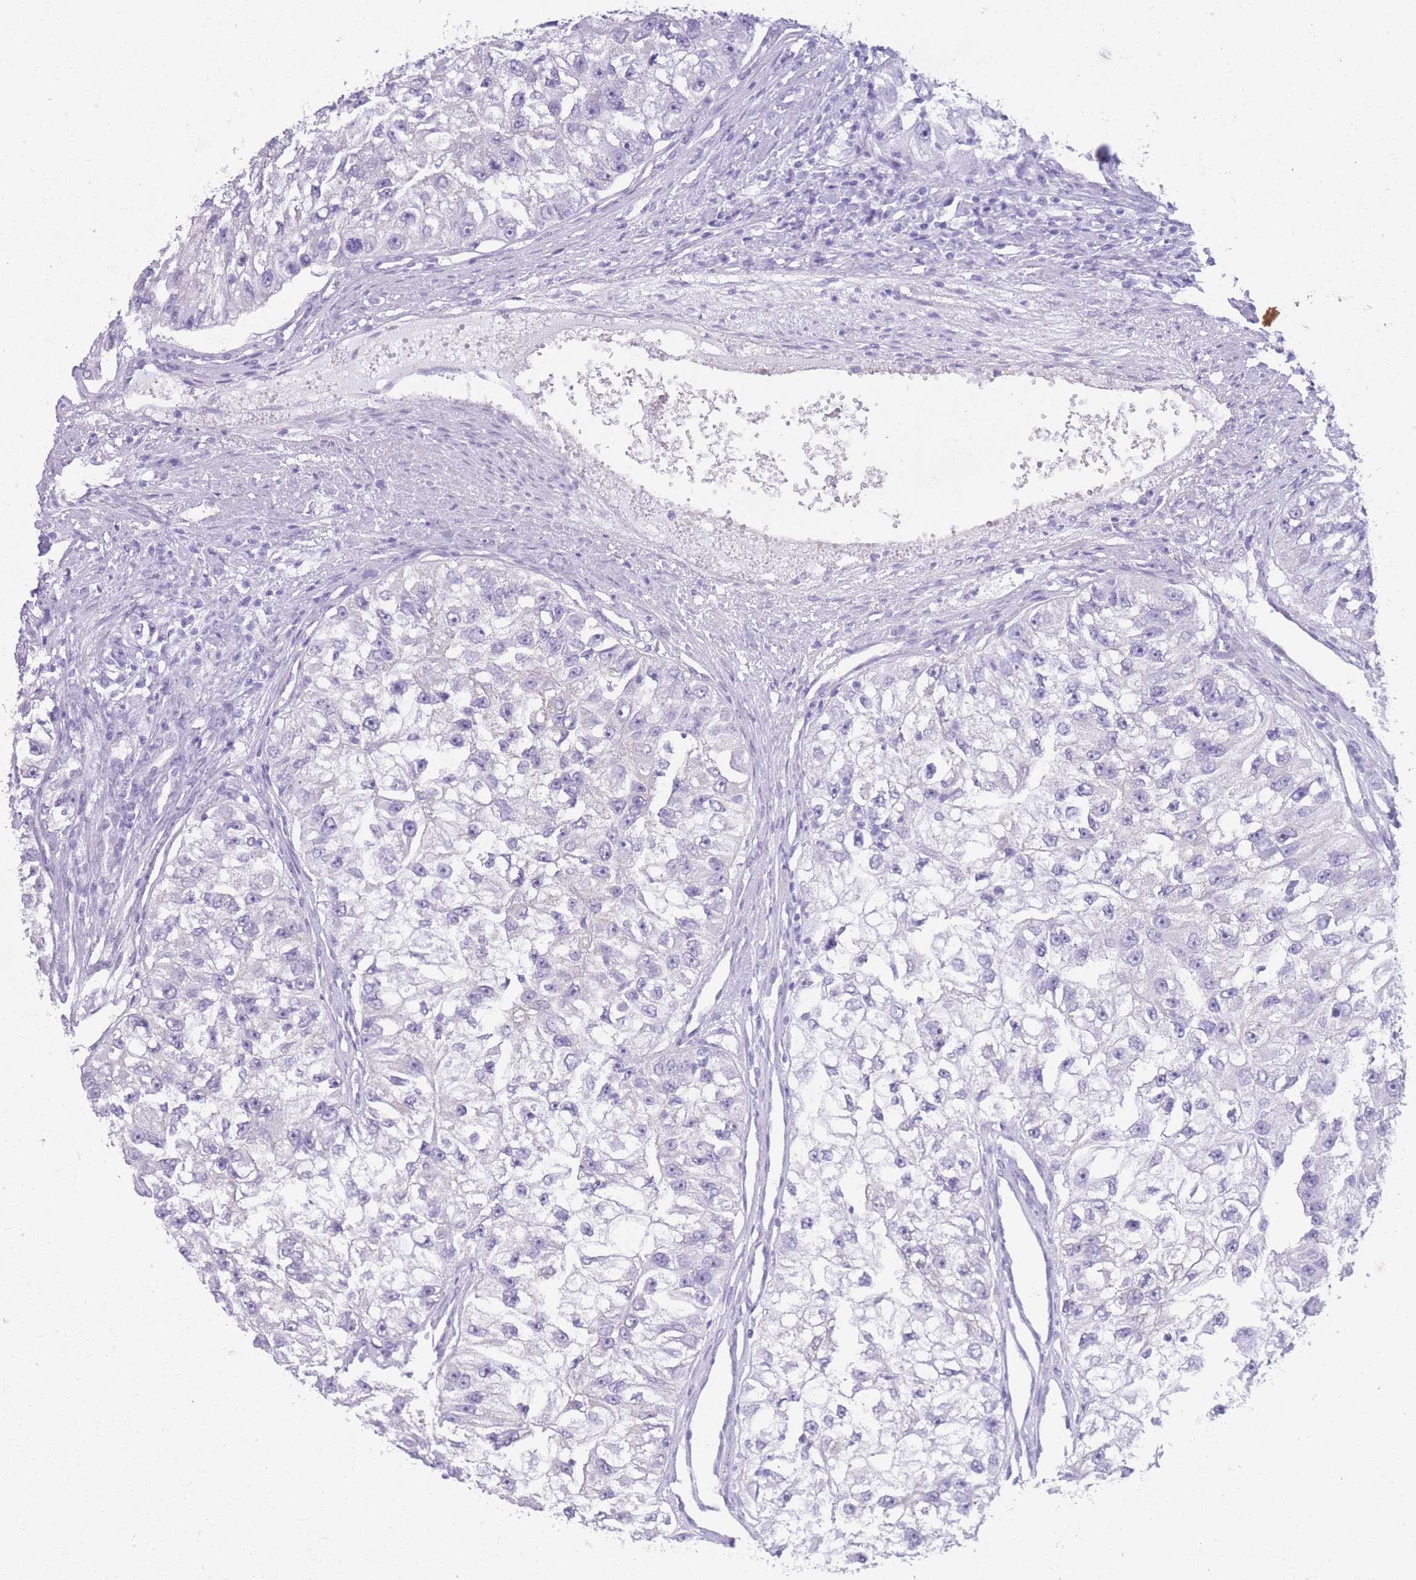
{"staining": {"intensity": "negative", "quantity": "none", "location": "none"}, "tissue": "renal cancer", "cell_type": "Tumor cells", "image_type": "cancer", "snomed": [{"axis": "morphology", "description": "Adenocarcinoma, NOS"}, {"axis": "topography", "description": "Kidney"}], "caption": "Immunohistochemistry micrograph of renal cancer stained for a protein (brown), which shows no staining in tumor cells.", "gene": "MTSS2", "patient": {"sex": "male", "age": 63}}